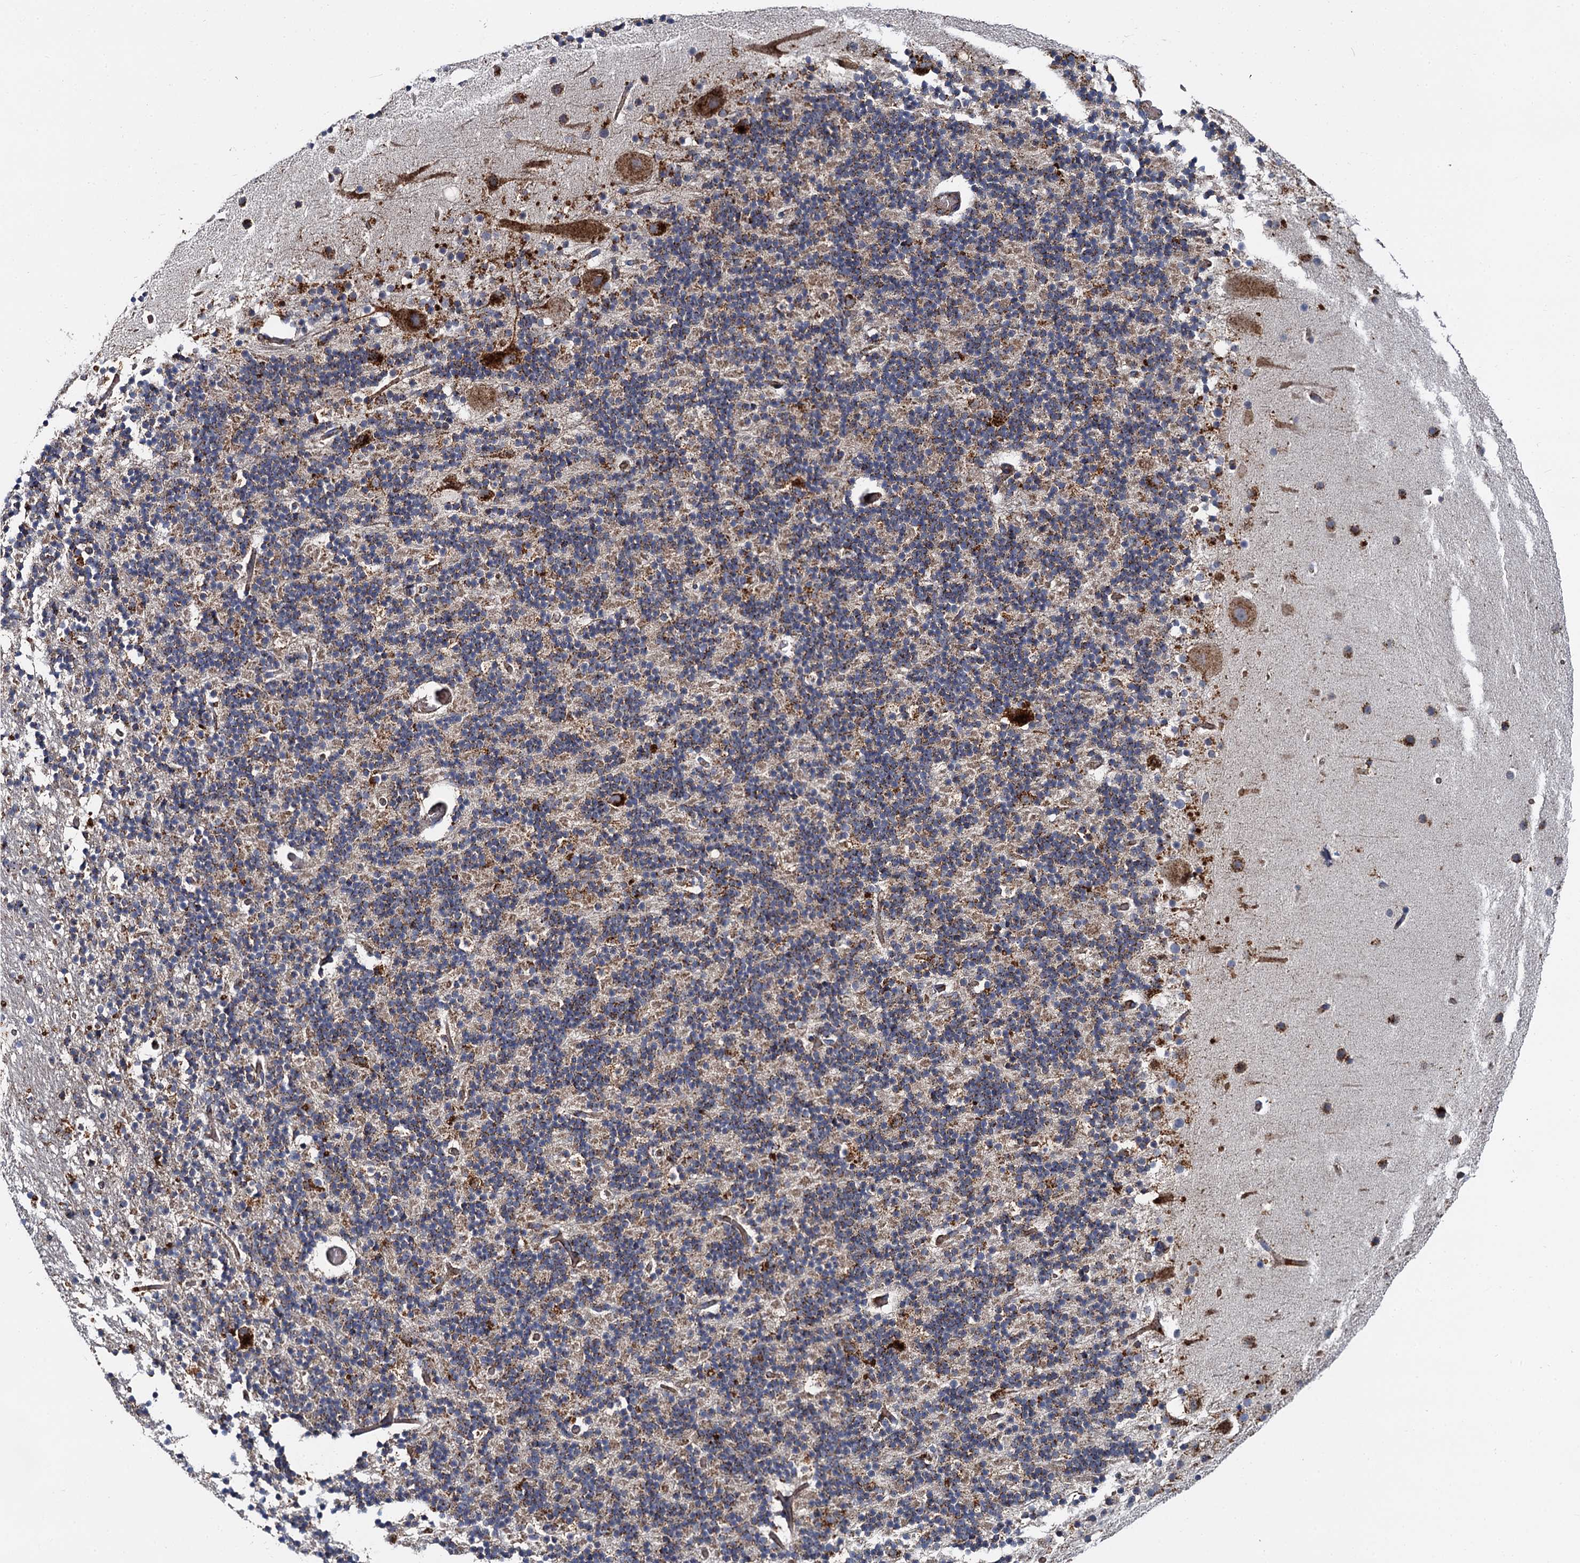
{"staining": {"intensity": "moderate", "quantity": "25%-75%", "location": "cytoplasmic/membranous"}, "tissue": "cerebellum", "cell_type": "Cells in granular layer", "image_type": "normal", "snomed": [{"axis": "morphology", "description": "Normal tissue, NOS"}, {"axis": "topography", "description": "Cerebellum"}], "caption": "Immunohistochemistry staining of benign cerebellum, which shows medium levels of moderate cytoplasmic/membranous staining in about 25%-75% of cells in granular layer indicating moderate cytoplasmic/membranous protein staining. The staining was performed using DAB (3,3'-diaminobenzidine) (brown) for protein detection and nuclei were counterstained in hematoxylin (blue).", "gene": "GBA1", "patient": {"sex": "male", "age": 57}}